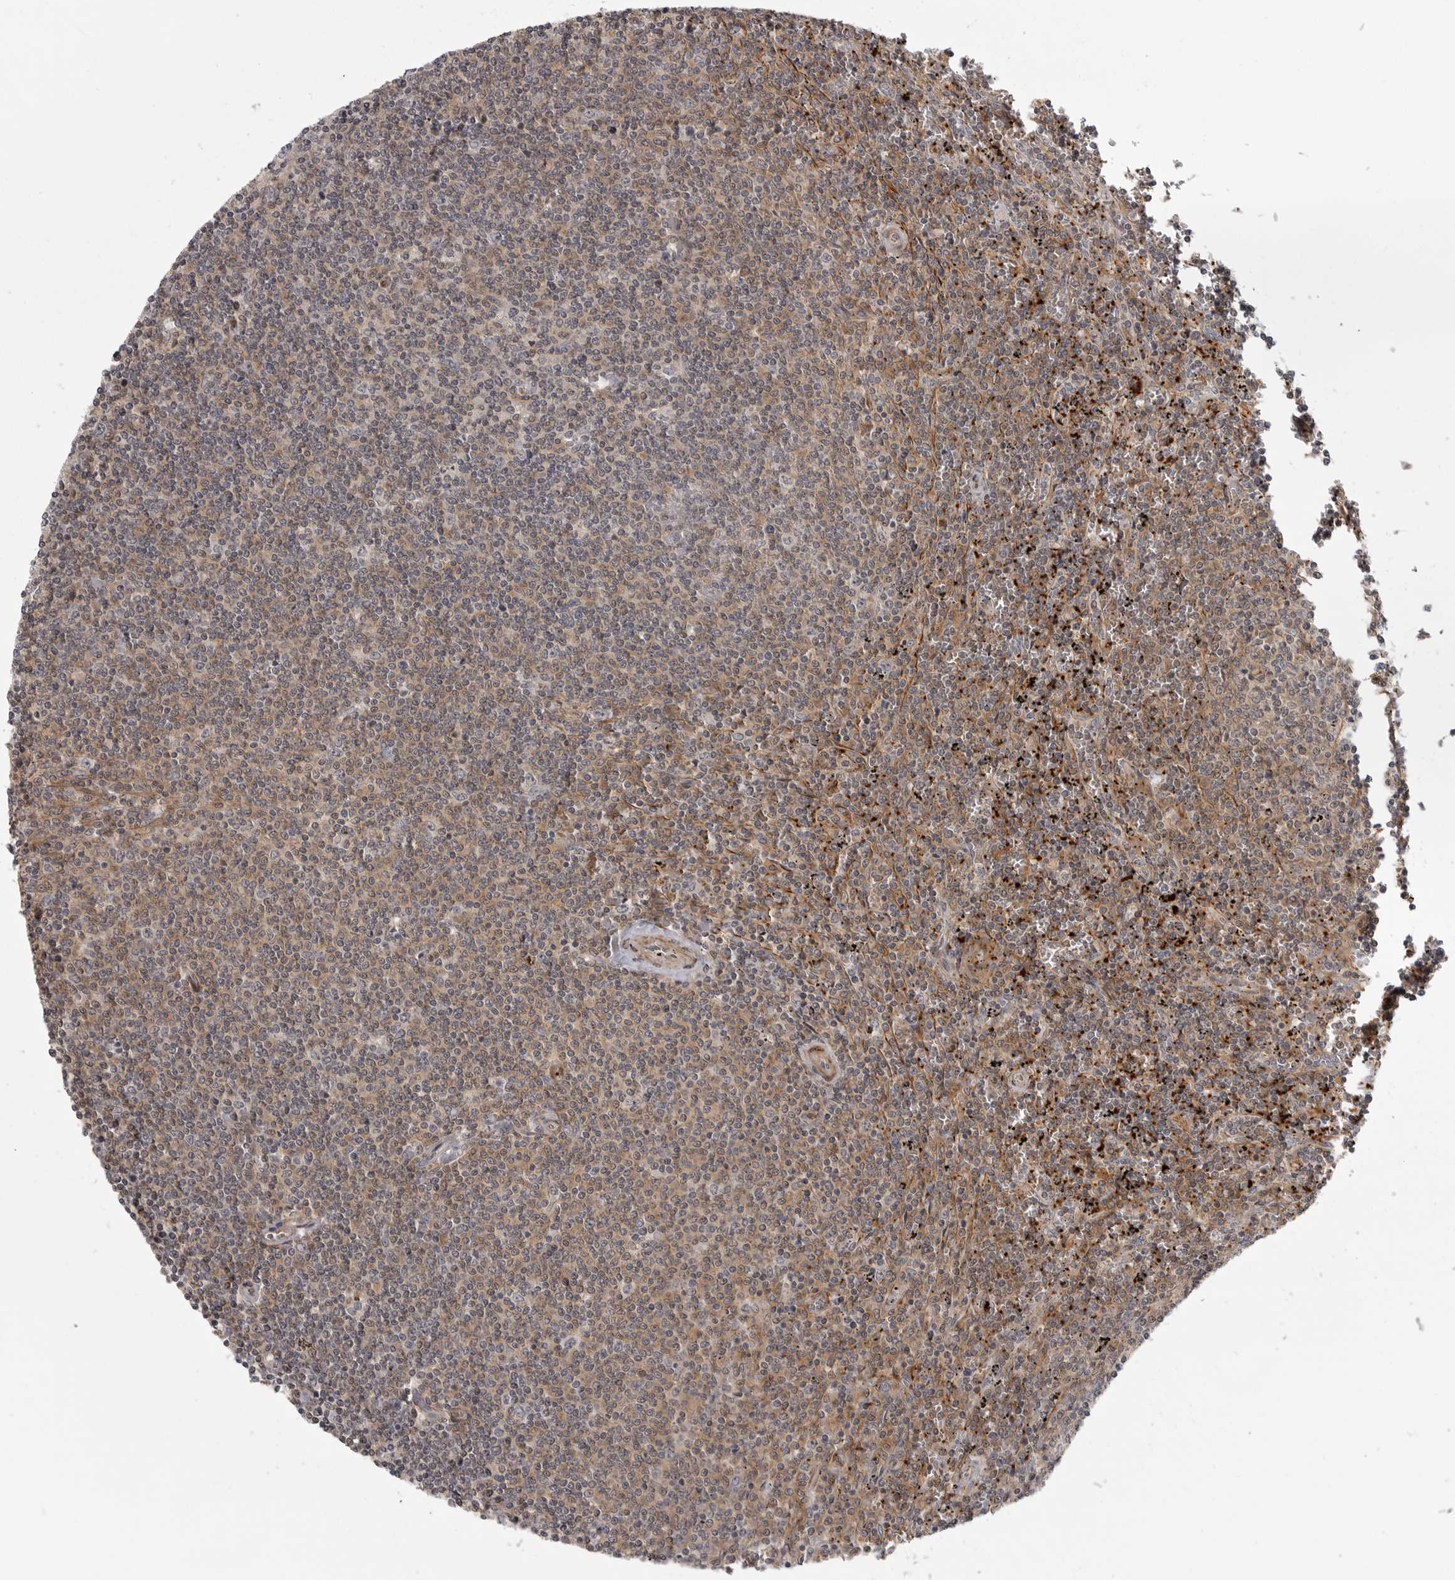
{"staining": {"intensity": "moderate", "quantity": "25%-75%", "location": "cytoplasmic/membranous"}, "tissue": "lymphoma", "cell_type": "Tumor cells", "image_type": "cancer", "snomed": [{"axis": "morphology", "description": "Malignant lymphoma, non-Hodgkin's type, Low grade"}, {"axis": "topography", "description": "Spleen"}], "caption": "Immunohistochemistry histopathology image of low-grade malignant lymphoma, non-Hodgkin's type stained for a protein (brown), which reveals medium levels of moderate cytoplasmic/membranous expression in approximately 25%-75% of tumor cells.", "gene": "TUT4", "patient": {"sex": "female", "age": 50}}